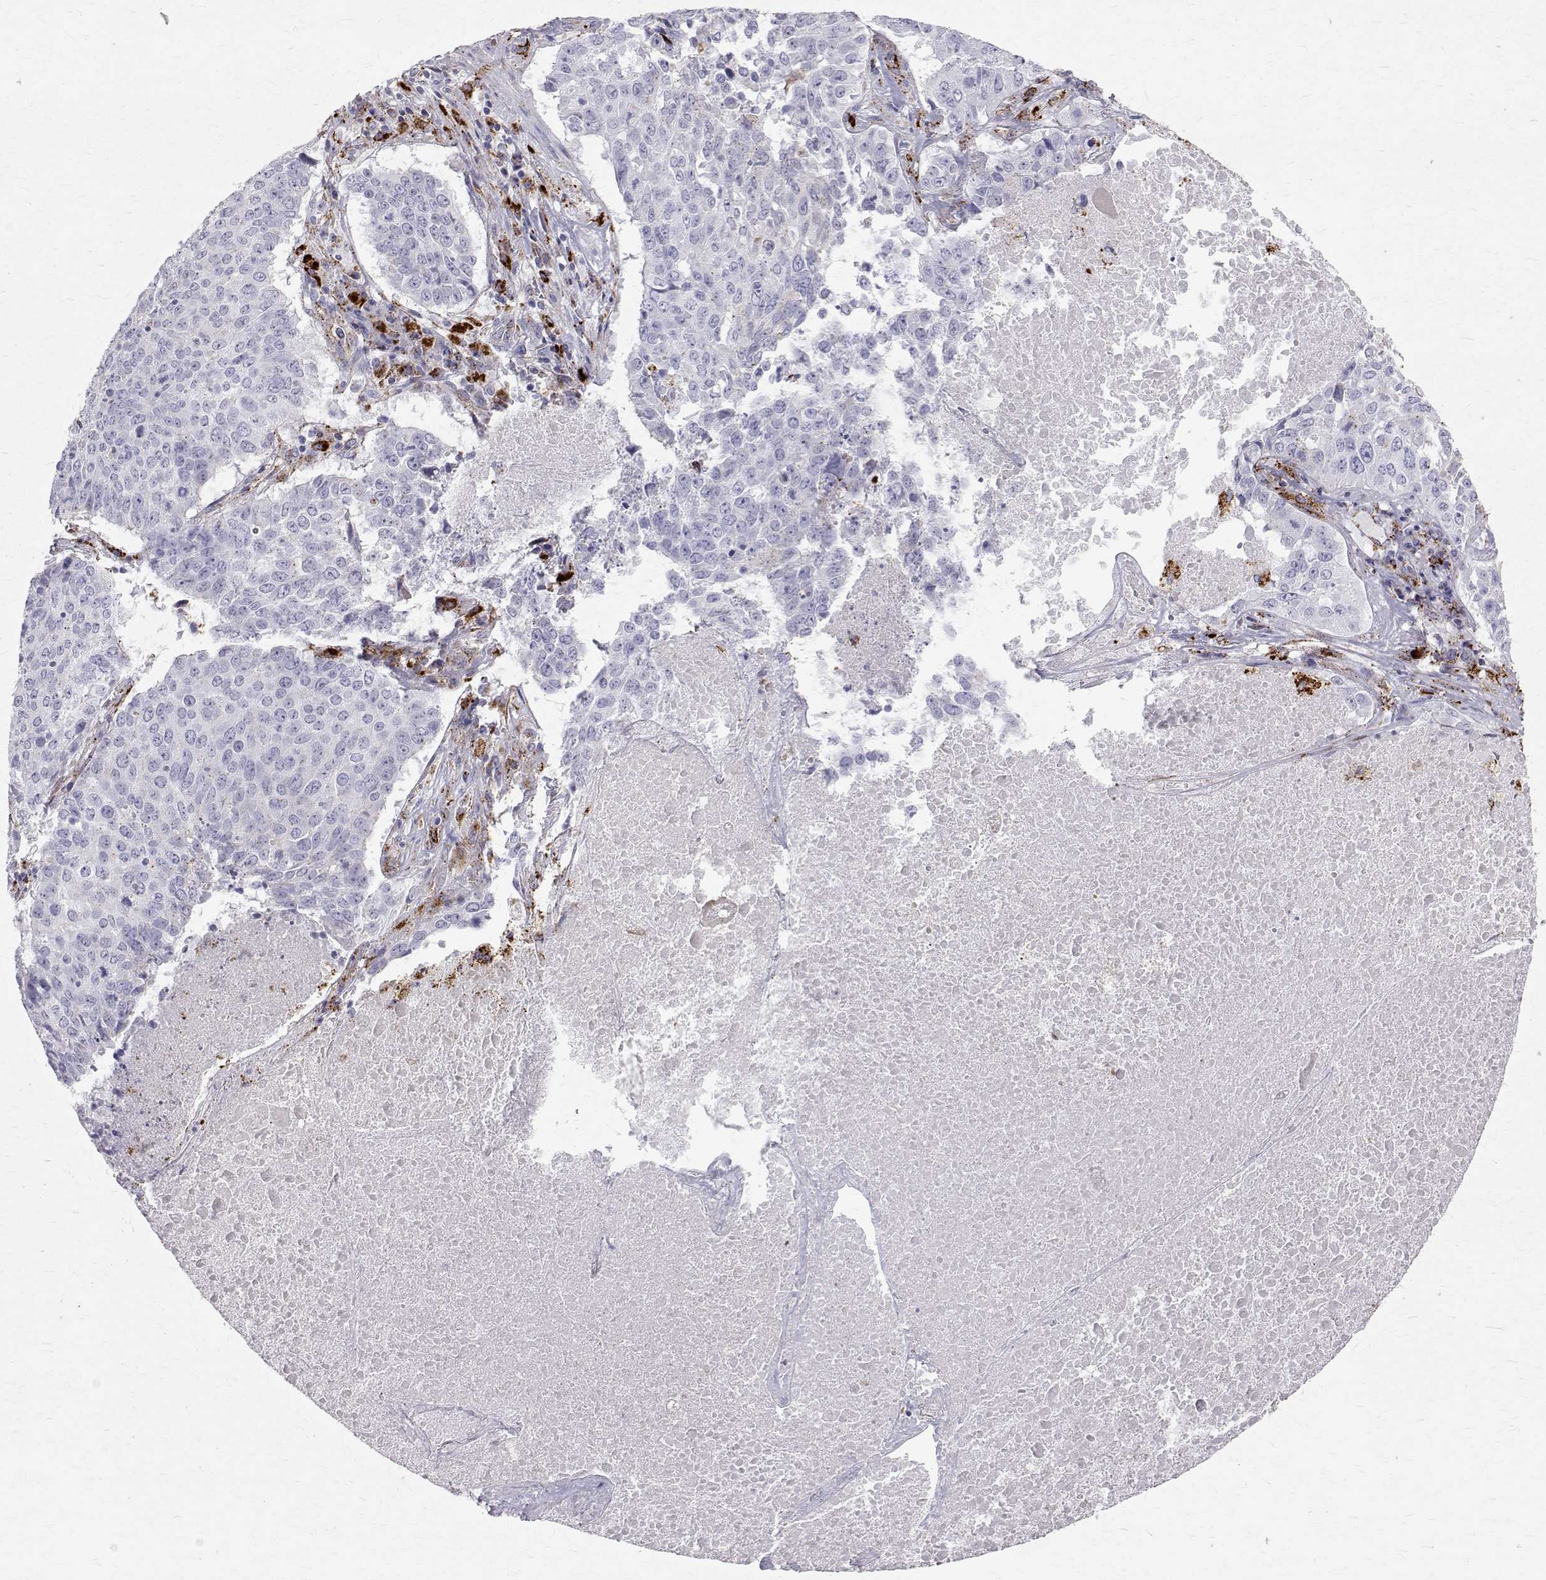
{"staining": {"intensity": "negative", "quantity": "none", "location": "none"}, "tissue": "lung cancer", "cell_type": "Tumor cells", "image_type": "cancer", "snomed": [{"axis": "morphology", "description": "Normal tissue, NOS"}, {"axis": "morphology", "description": "Squamous cell carcinoma, NOS"}, {"axis": "topography", "description": "Bronchus"}, {"axis": "topography", "description": "Lung"}], "caption": "DAB (3,3'-diaminobenzidine) immunohistochemical staining of lung cancer demonstrates no significant positivity in tumor cells.", "gene": "TPP1", "patient": {"sex": "male", "age": 64}}